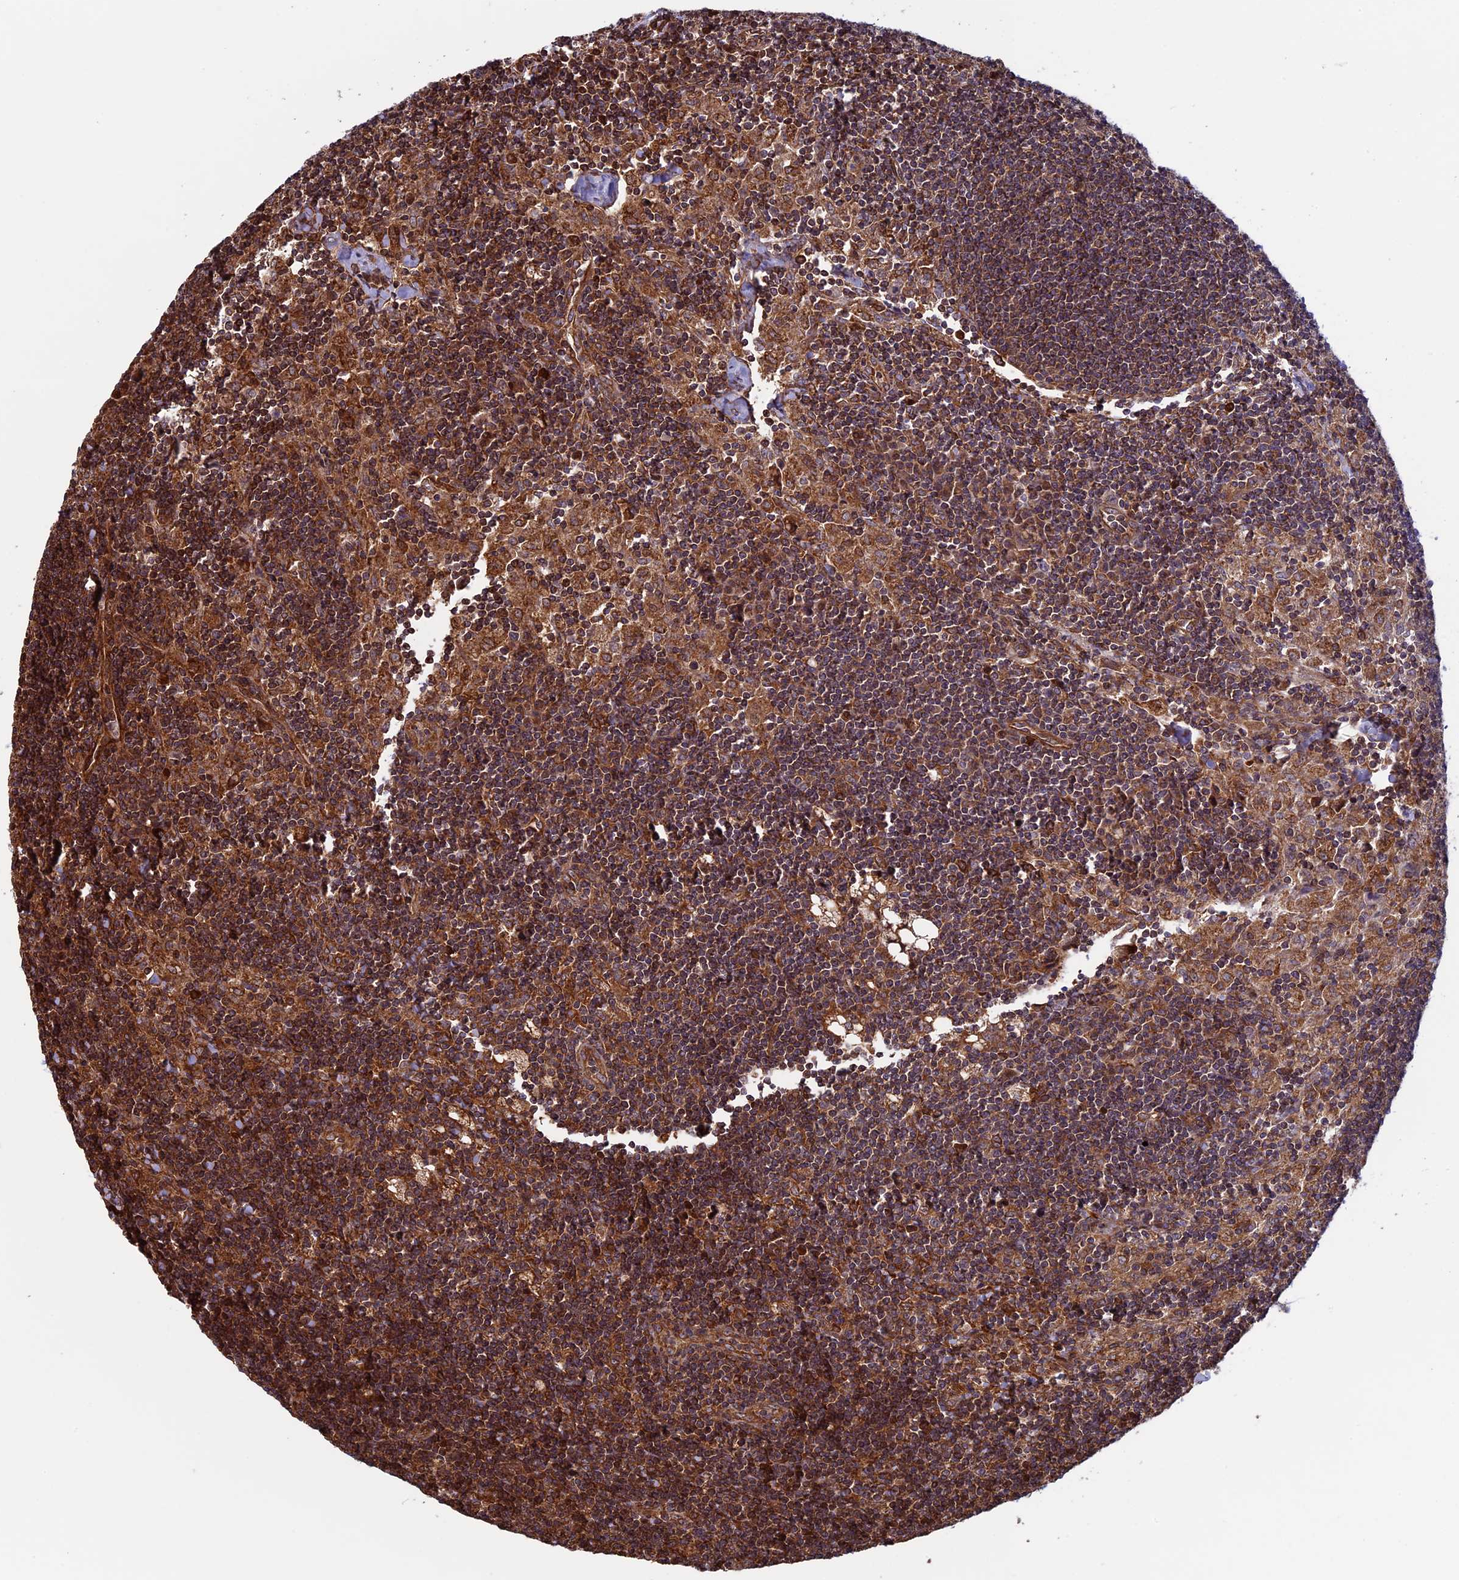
{"staining": {"intensity": "strong", "quantity": ">75%", "location": "cytoplasmic/membranous"}, "tissue": "lymph node", "cell_type": "Germinal center cells", "image_type": "normal", "snomed": [{"axis": "morphology", "description": "Normal tissue, NOS"}, {"axis": "topography", "description": "Lymph node"}], "caption": "This micrograph displays immunohistochemistry staining of benign human lymph node, with high strong cytoplasmic/membranous staining in about >75% of germinal center cells.", "gene": "CCDC8", "patient": {"sex": "male", "age": 24}}